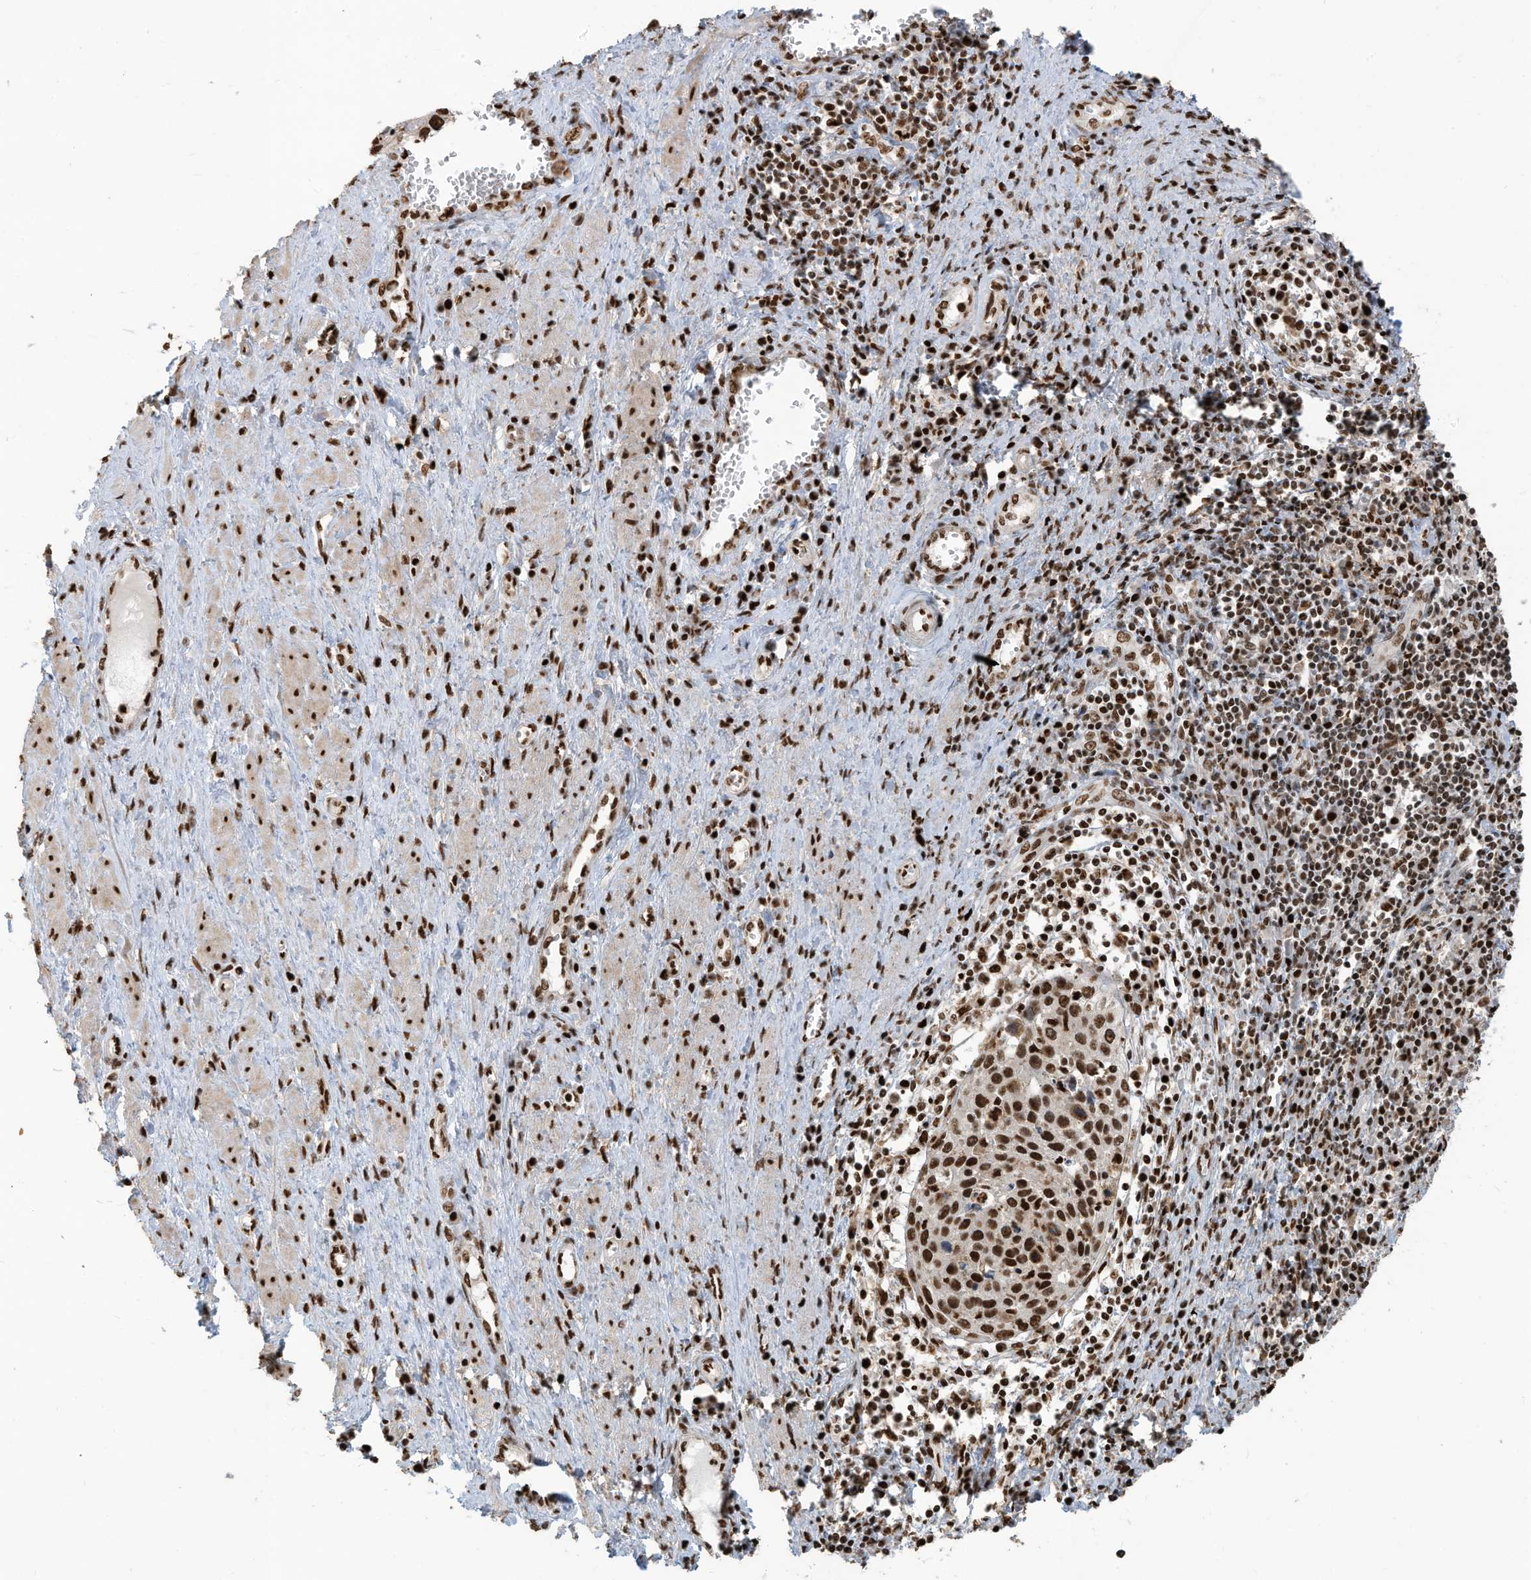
{"staining": {"intensity": "moderate", "quantity": ">75%", "location": "nuclear"}, "tissue": "cervical cancer", "cell_type": "Tumor cells", "image_type": "cancer", "snomed": [{"axis": "morphology", "description": "Squamous cell carcinoma, NOS"}, {"axis": "topography", "description": "Cervix"}], "caption": "Immunohistochemistry micrograph of neoplastic tissue: human cervical squamous cell carcinoma stained using immunohistochemistry exhibits medium levels of moderate protein expression localized specifically in the nuclear of tumor cells, appearing as a nuclear brown color.", "gene": "SAMD15", "patient": {"sex": "female", "age": 32}}